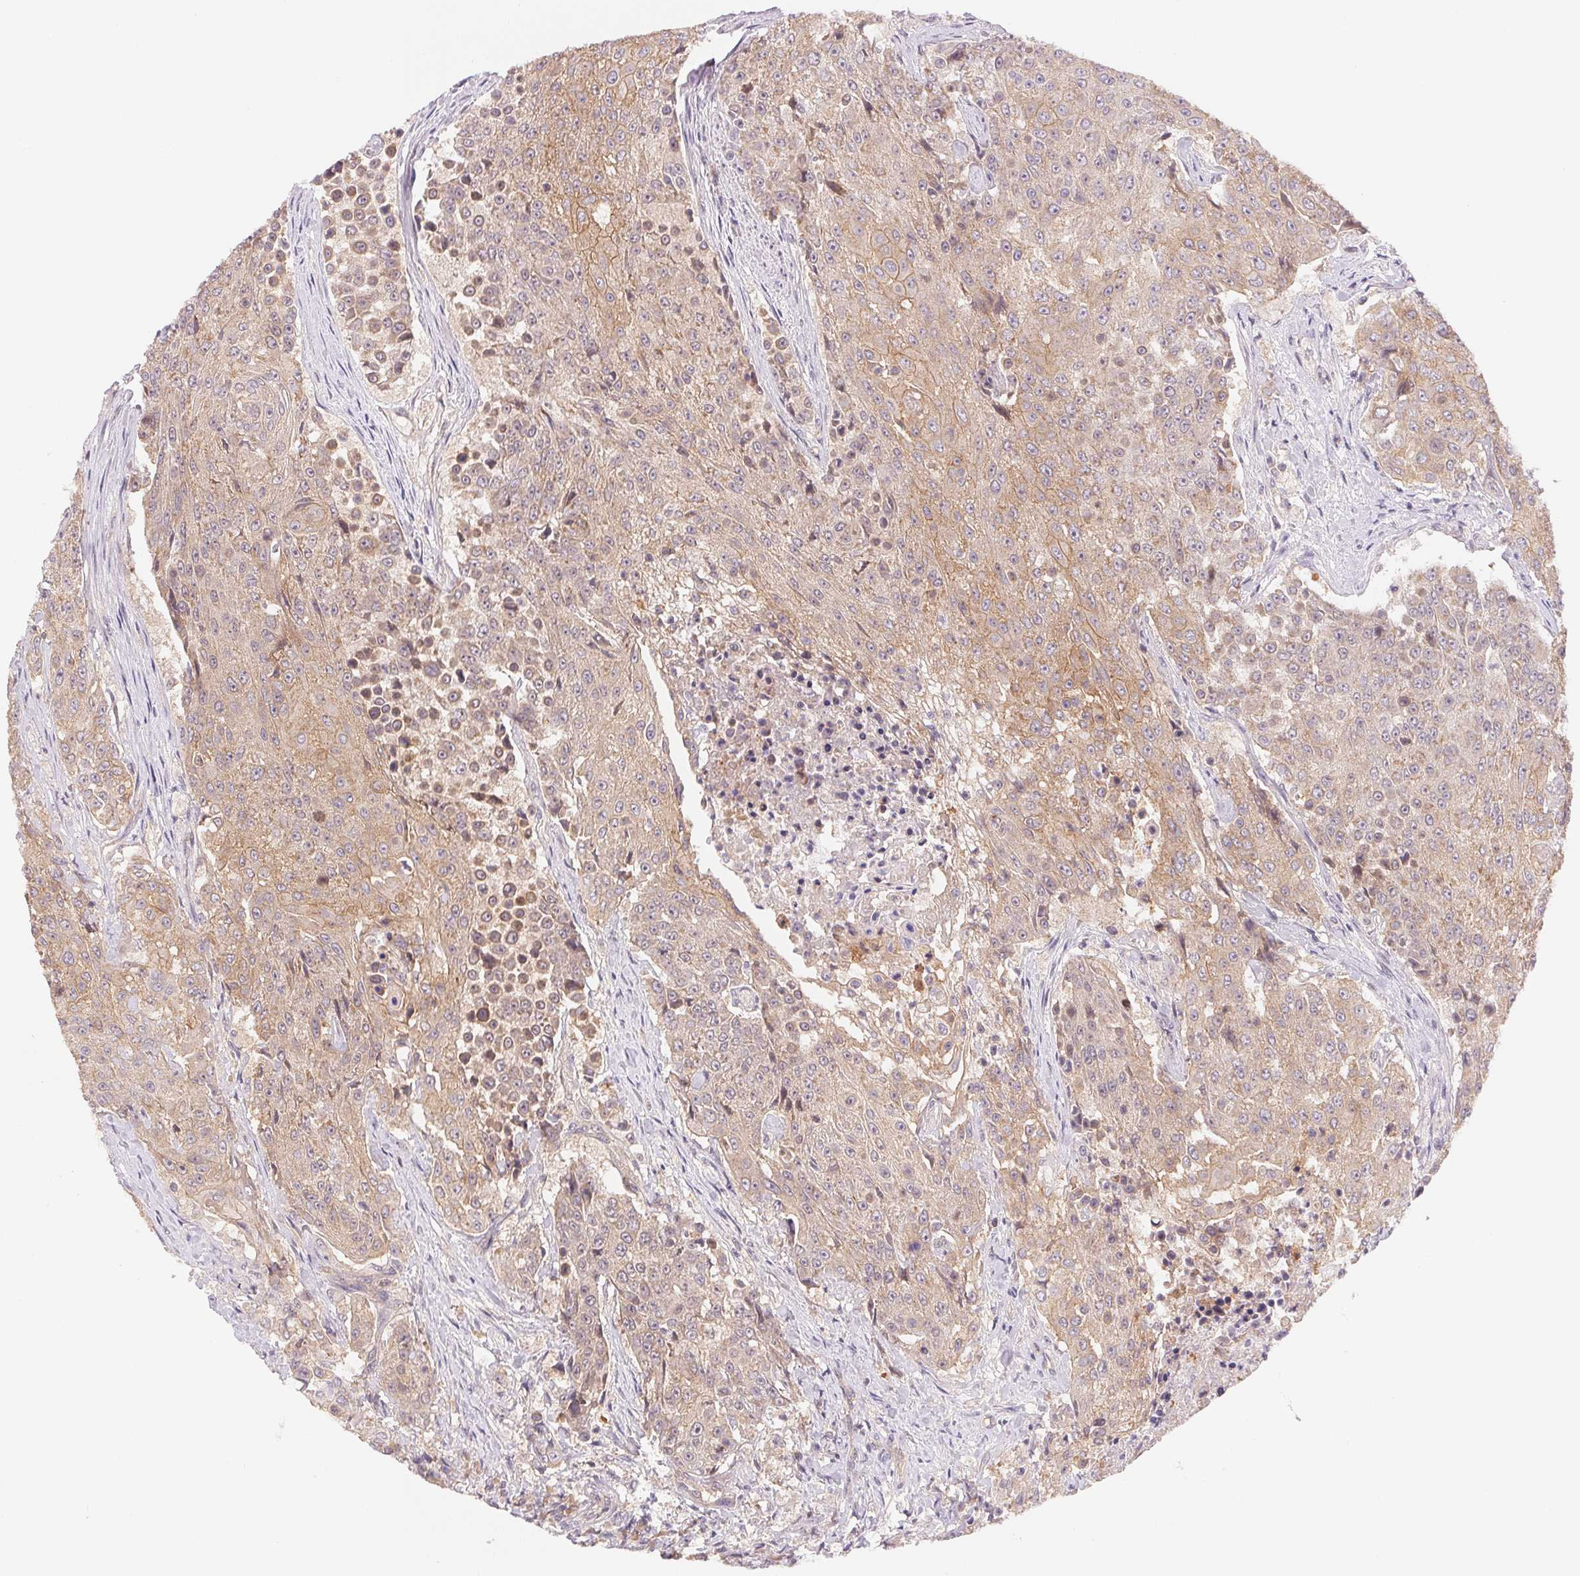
{"staining": {"intensity": "weak", "quantity": ">75%", "location": "cytoplasmic/membranous"}, "tissue": "urothelial cancer", "cell_type": "Tumor cells", "image_type": "cancer", "snomed": [{"axis": "morphology", "description": "Urothelial carcinoma, High grade"}, {"axis": "topography", "description": "Urinary bladder"}], "caption": "DAB (3,3'-diaminobenzidine) immunohistochemical staining of human urothelial cancer demonstrates weak cytoplasmic/membranous protein expression in approximately >75% of tumor cells. Immunohistochemistry (ihc) stains the protein of interest in brown and the nuclei are stained blue.", "gene": "BNIP5", "patient": {"sex": "female", "age": 63}}